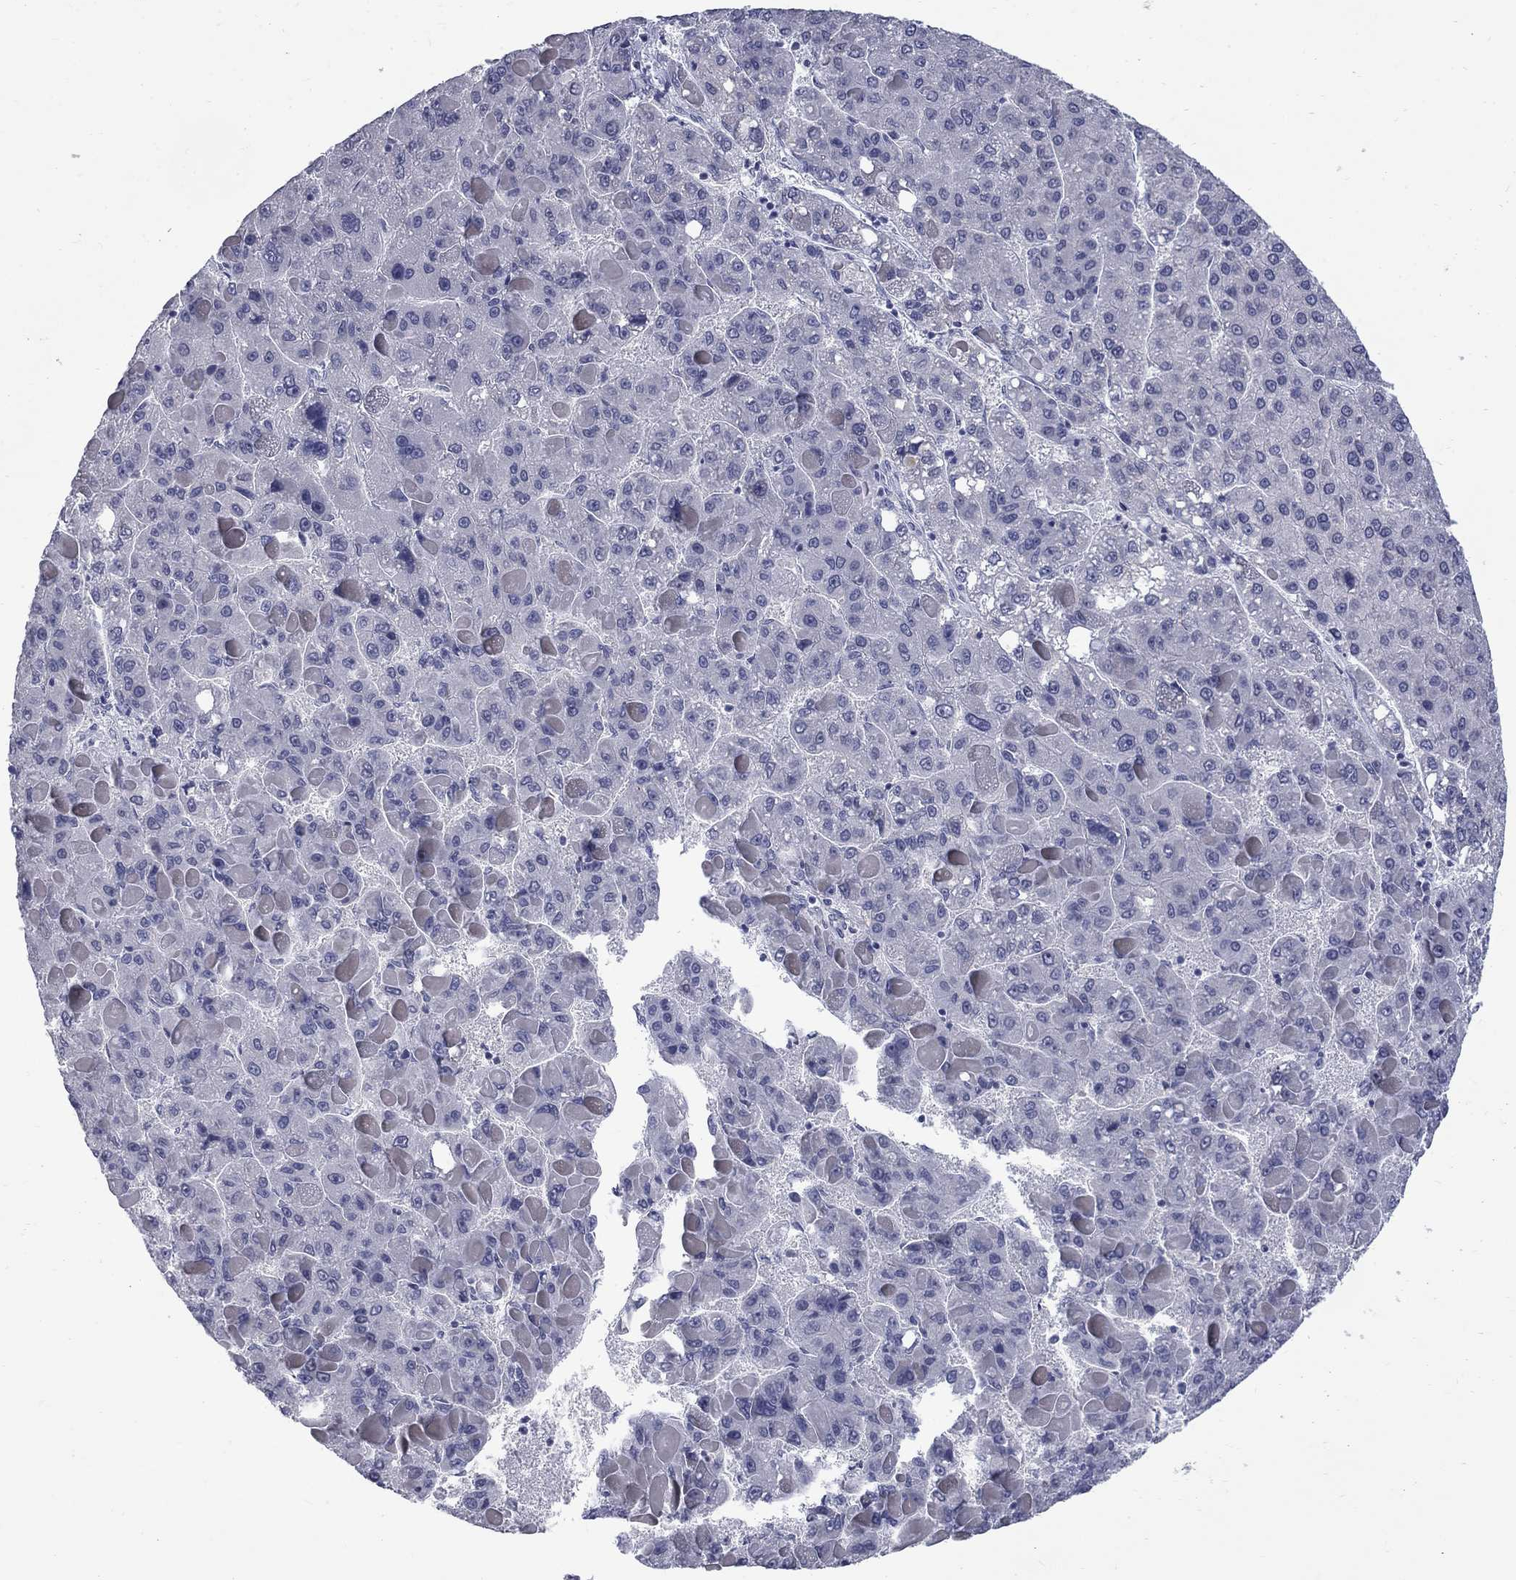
{"staining": {"intensity": "negative", "quantity": "none", "location": "none"}, "tissue": "liver cancer", "cell_type": "Tumor cells", "image_type": "cancer", "snomed": [{"axis": "morphology", "description": "Carcinoma, Hepatocellular, NOS"}, {"axis": "topography", "description": "Liver"}], "caption": "A histopathology image of liver hepatocellular carcinoma stained for a protein displays no brown staining in tumor cells.", "gene": "CTNND2", "patient": {"sex": "female", "age": 82}}